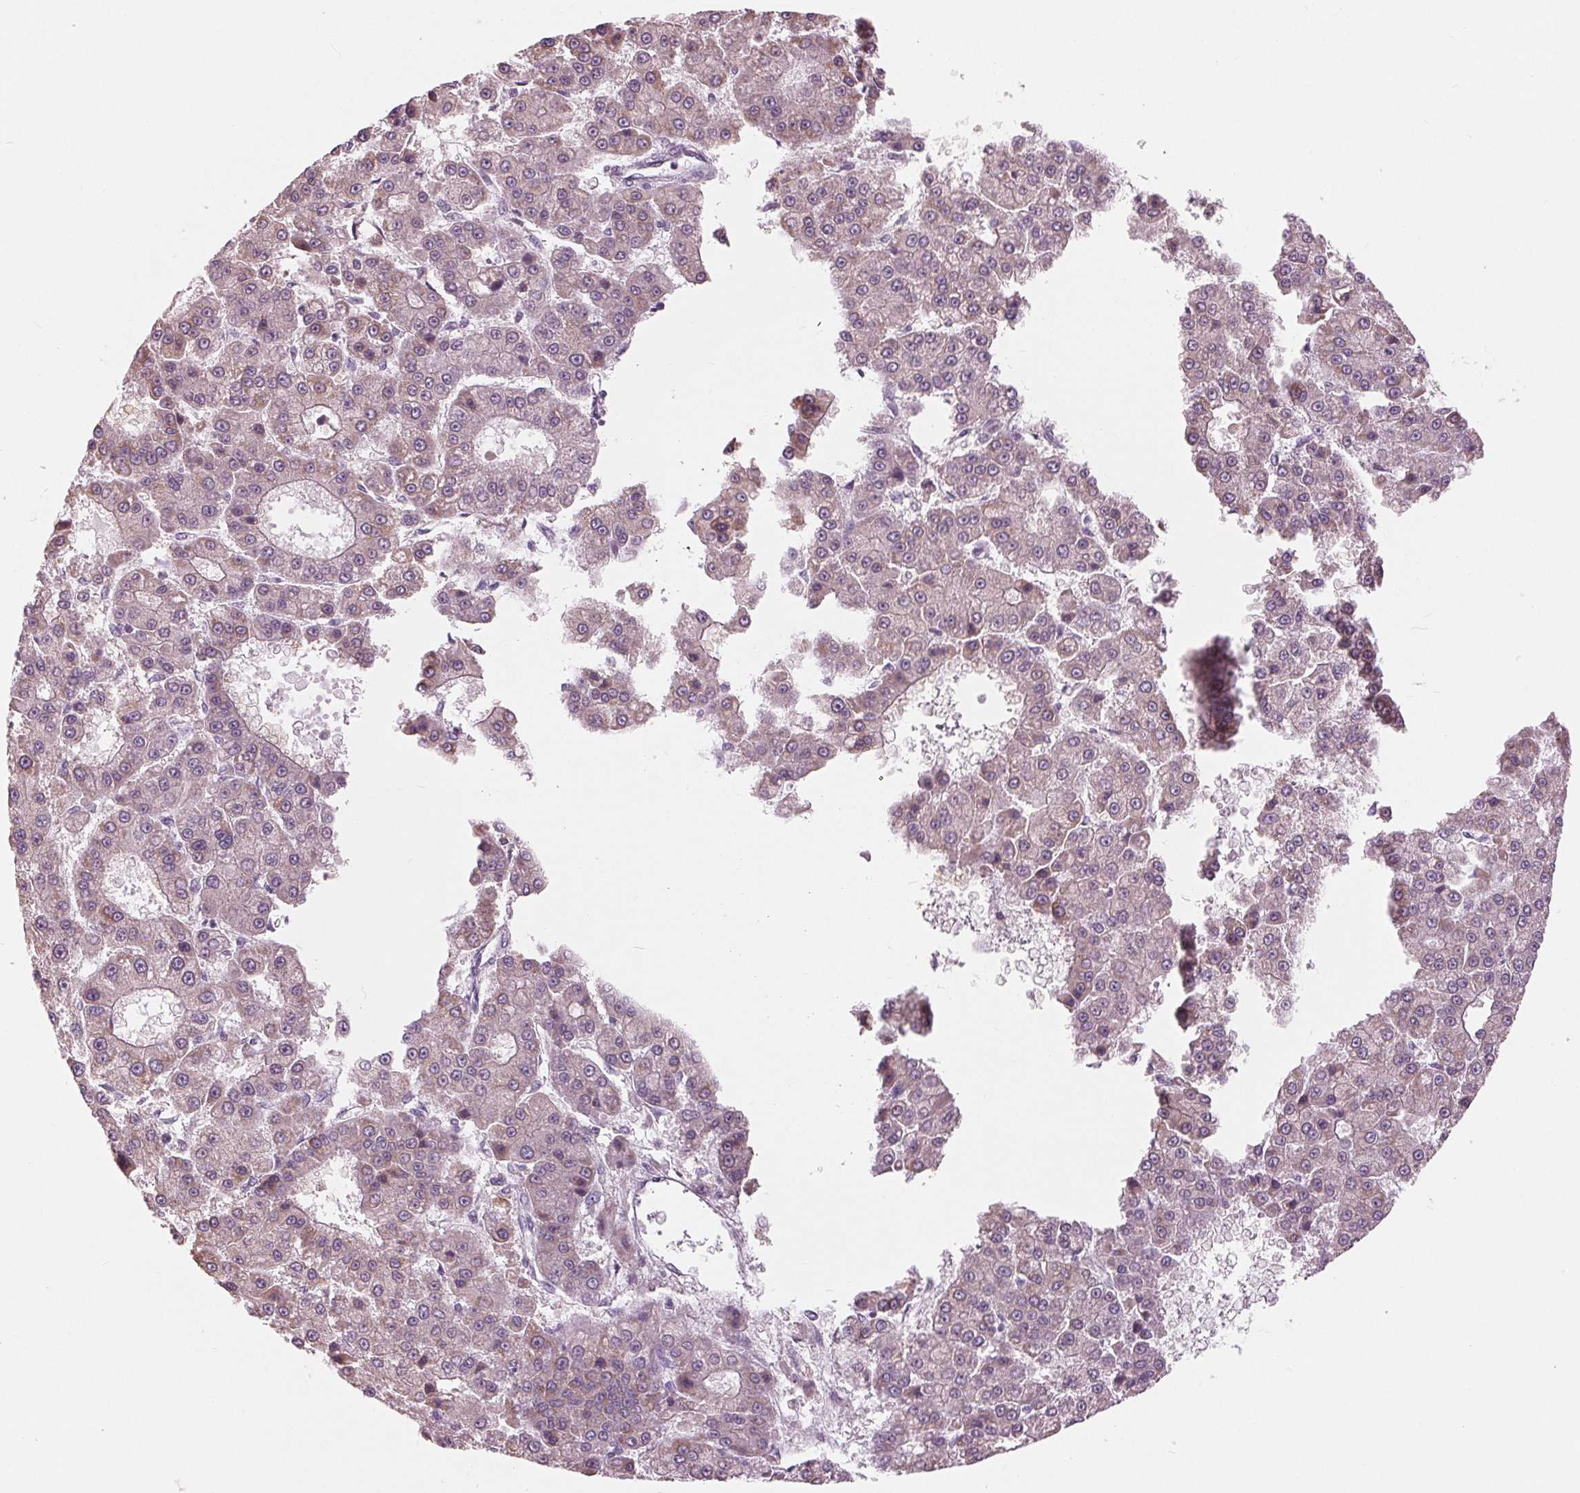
{"staining": {"intensity": "weak", "quantity": "<25%", "location": "cytoplasmic/membranous"}, "tissue": "liver cancer", "cell_type": "Tumor cells", "image_type": "cancer", "snomed": [{"axis": "morphology", "description": "Carcinoma, Hepatocellular, NOS"}, {"axis": "topography", "description": "Liver"}], "caption": "Immunohistochemistry of liver hepatocellular carcinoma shows no expression in tumor cells.", "gene": "SAMD4A", "patient": {"sex": "male", "age": 70}}